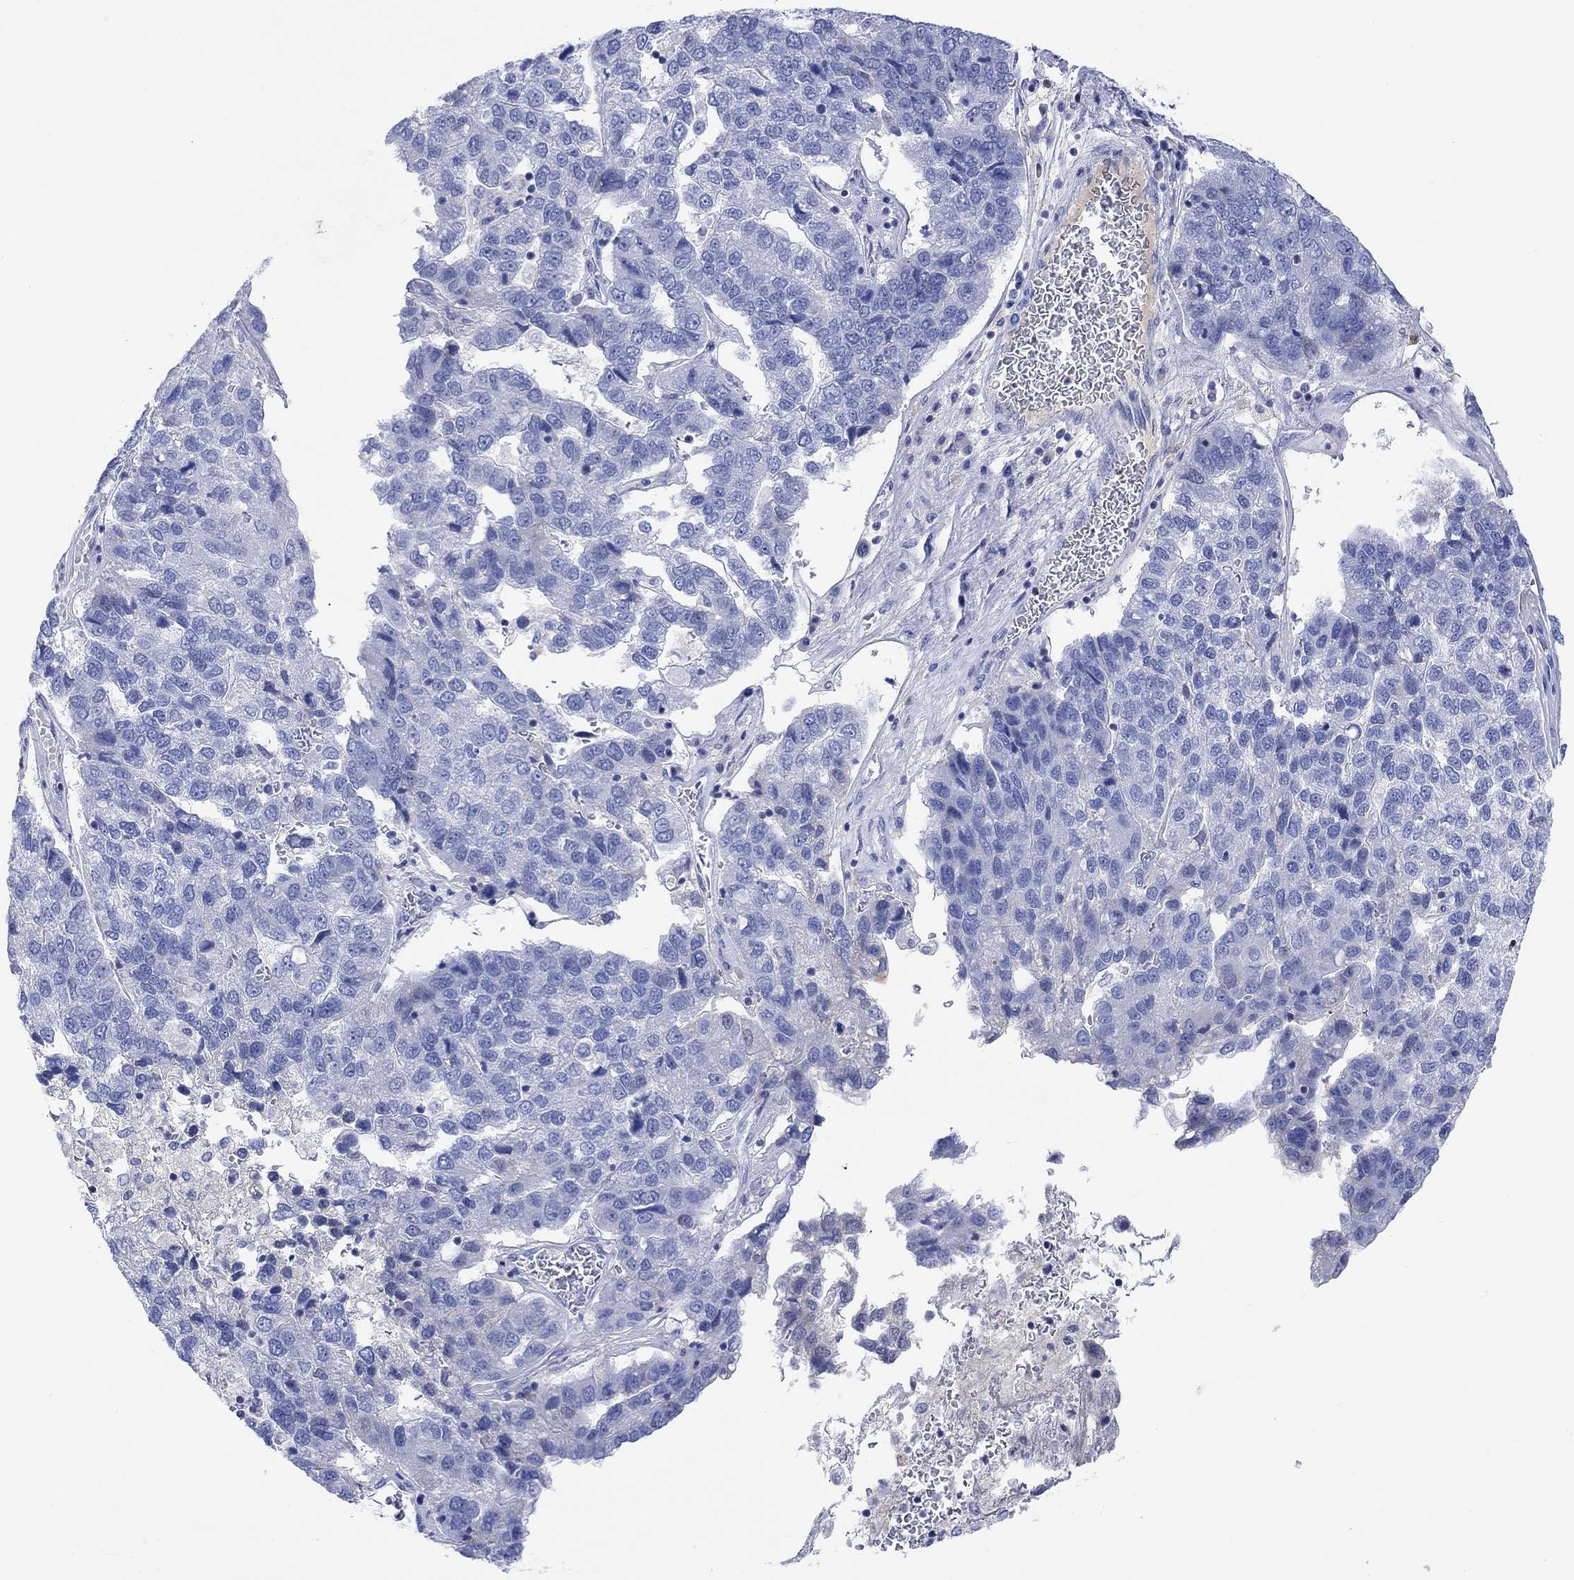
{"staining": {"intensity": "negative", "quantity": "none", "location": "none"}, "tissue": "pancreatic cancer", "cell_type": "Tumor cells", "image_type": "cancer", "snomed": [{"axis": "morphology", "description": "Adenocarcinoma, NOS"}, {"axis": "topography", "description": "Pancreas"}], "caption": "Tumor cells are negative for brown protein staining in pancreatic cancer.", "gene": "GCM1", "patient": {"sex": "female", "age": 61}}